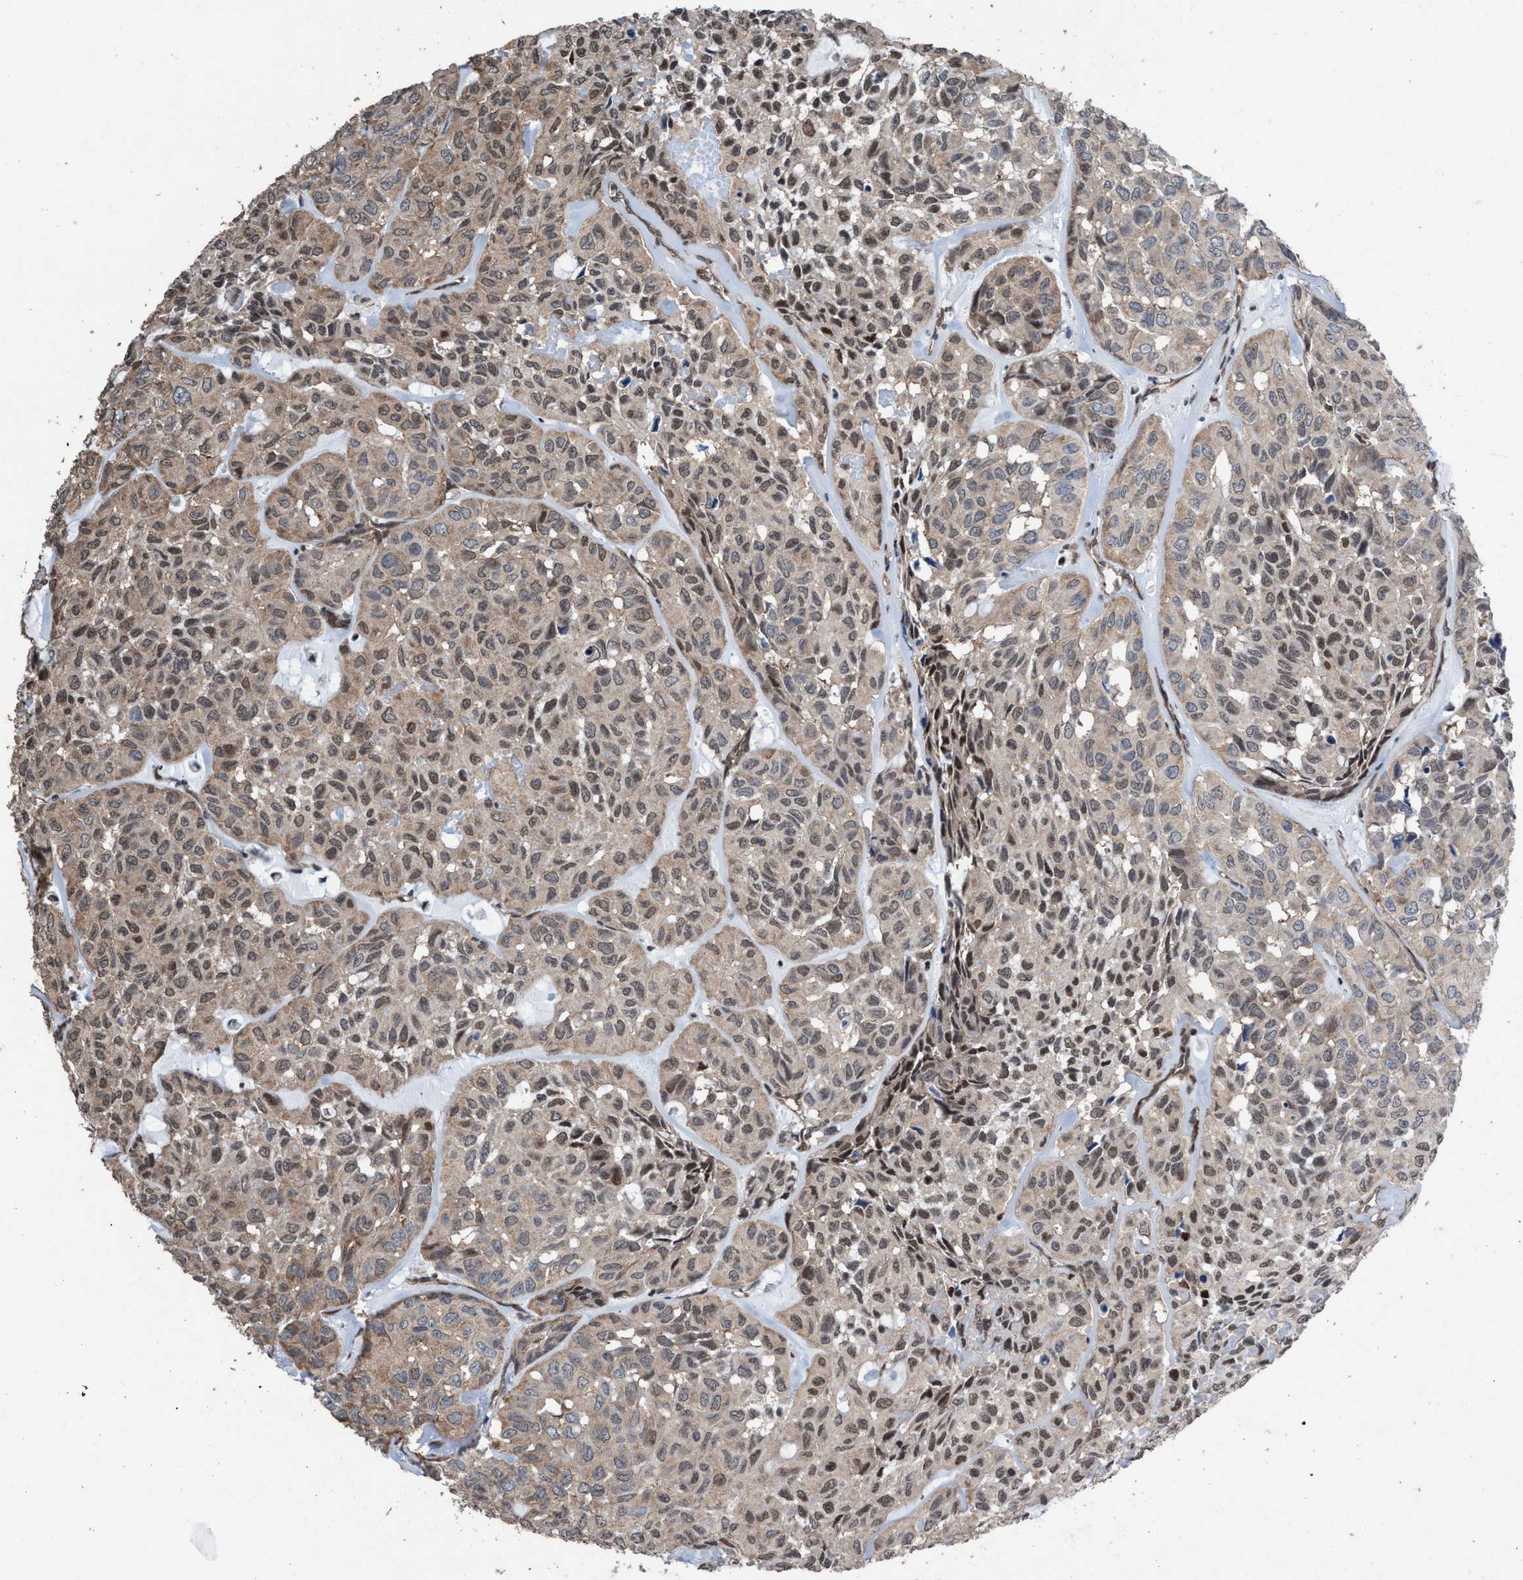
{"staining": {"intensity": "weak", "quantity": ">75%", "location": "cytoplasmic/membranous,nuclear"}, "tissue": "head and neck cancer", "cell_type": "Tumor cells", "image_type": "cancer", "snomed": [{"axis": "morphology", "description": "Adenocarcinoma, NOS"}, {"axis": "topography", "description": "Salivary gland, NOS"}, {"axis": "topography", "description": "Head-Neck"}], "caption": "Head and neck cancer stained with DAB (3,3'-diaminobenzidine) immunohistochemistry (IHC) demonstrates low levels of weak cytoplasmic/membranous and nuclear positivity in approximately >75% of tumor cells.", "gene": "METAP2", "patient": {"sex": "female", "age": 76}}